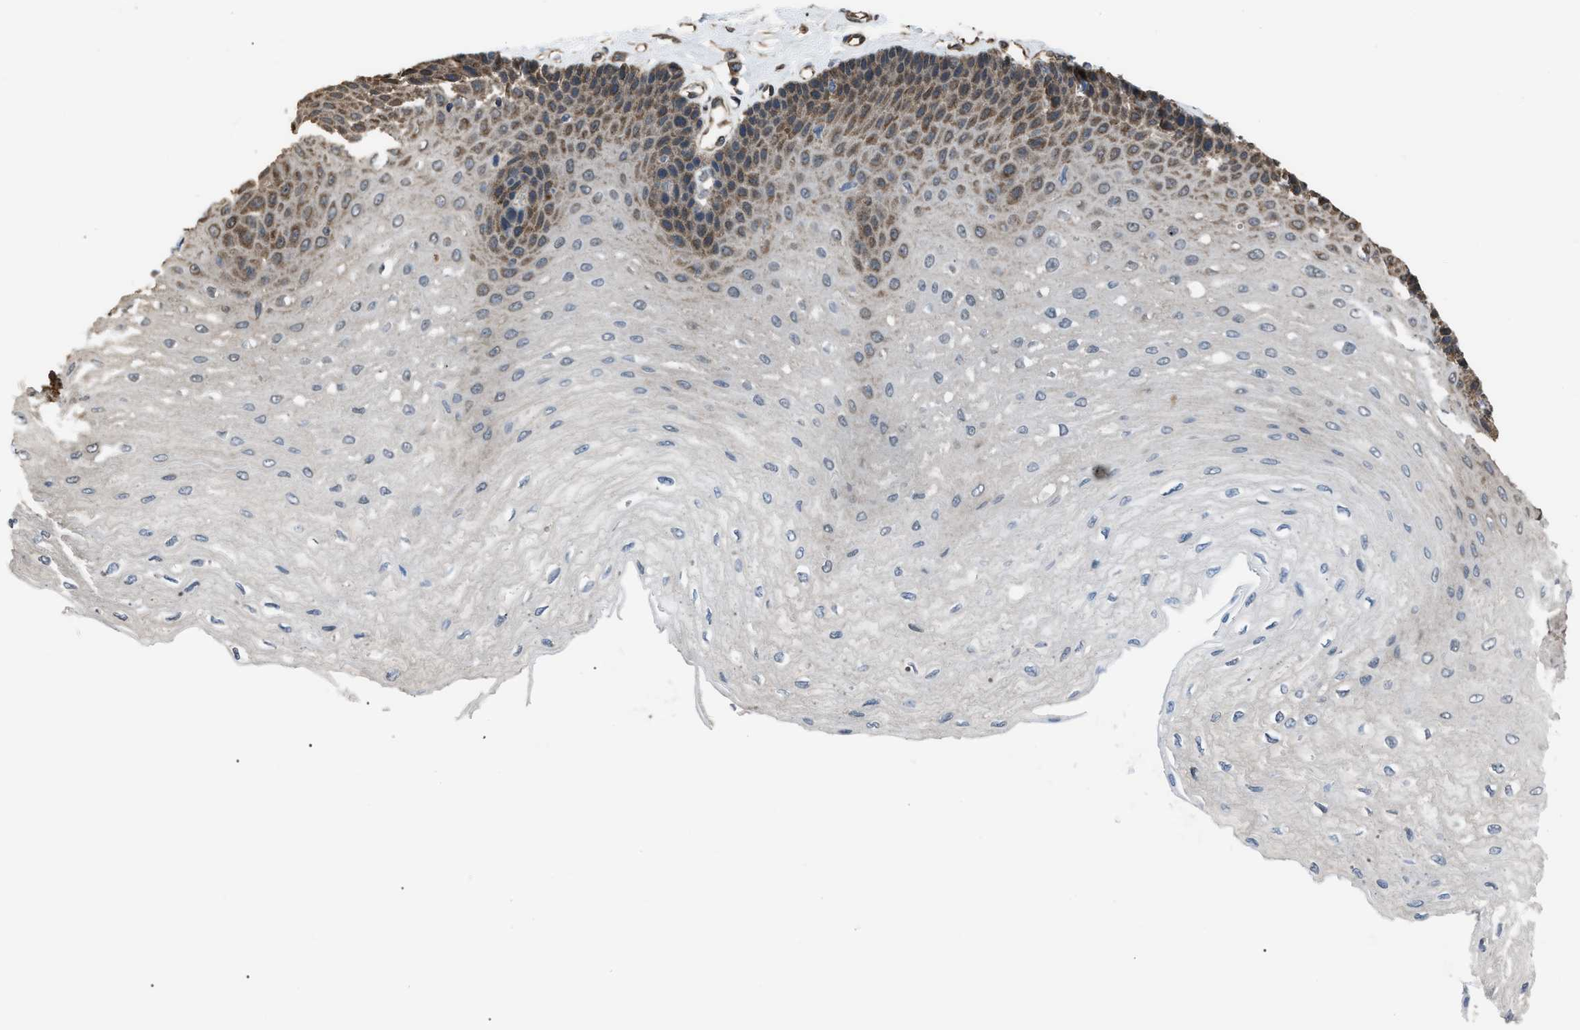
{"staining": {"intensity": "moderate", "quantity": "<25%", "location": "cytoplasmic/membranous"}, "tissue": "esophagus", "cell_type": "Squamous epithelial cells", "image_type": "normal", "snomed": [{"axis": "morphology", "description": "Normal tissue, NOS"}, {"axis": "topography", "description": "Esophagus"}], "caption": "A micrograph showing moderate cytoplasmic/membranous staining in approximately <25% of squamous epithelial cells in unremarkable esophagus, as visualized by brown immunohistochemical staining.", "gene": "PDCD5", "patient": {"sex": "female", "age": 72}}